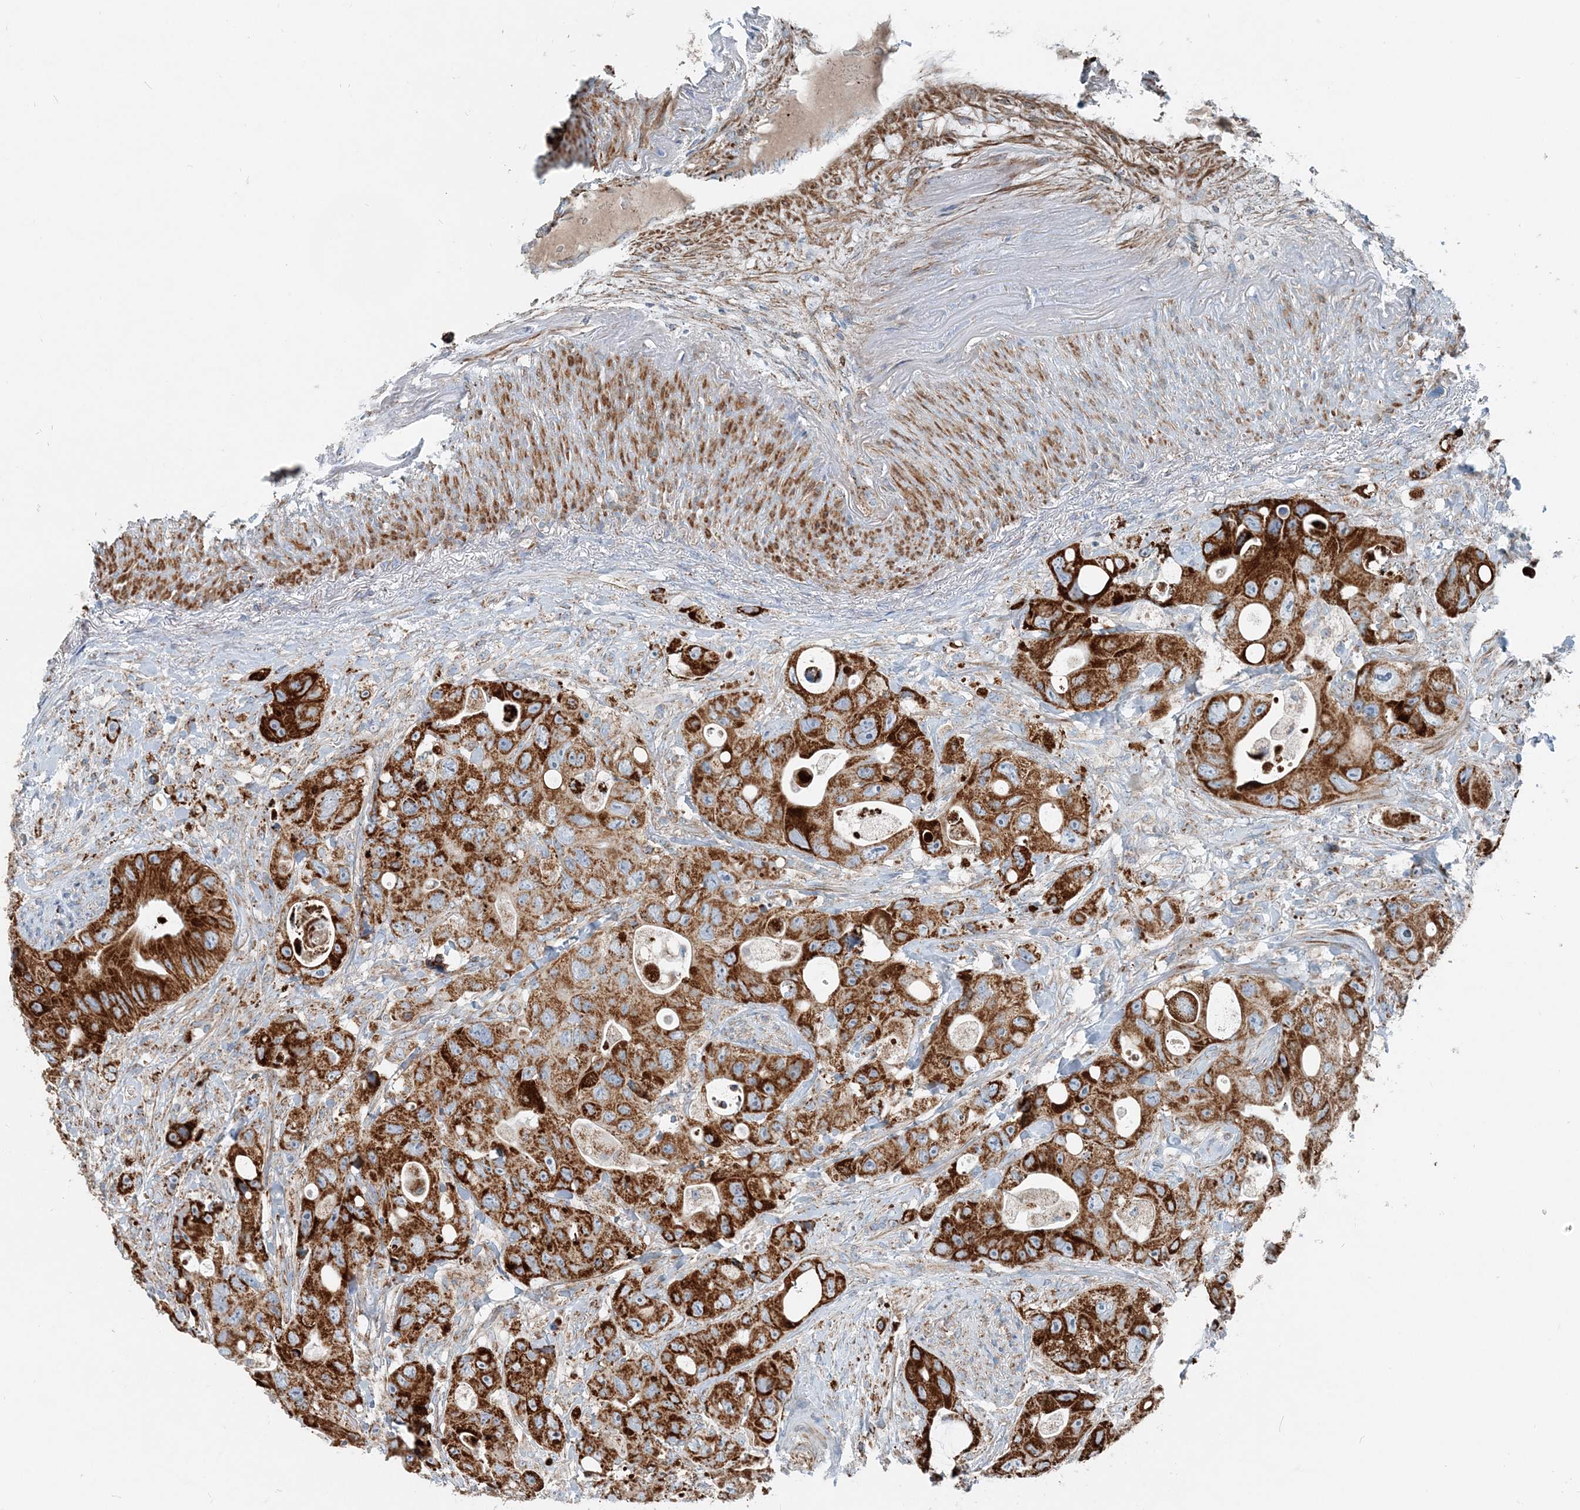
{"staining": {"intensity": "strong", "quantity": ">75%", "location": "cytoplasmic/membranous"}, "tissue": "colorectal cancer", "cell_type": "Tumor cells", "image_type": "cancer", "snomed": [{"axis": "morphology", "description": "Adenocarcinoma, NOS"}, {"axis": "topography", "description": "Colon"}], "caption": "This histopathology image exhibits adenocarcinoma (colorectal) stained with IHC to label a protein in brown. The cytoplasmic/membranous of tumor cells show strong positivity for the protein. Nuclei are counter-stained blue.", "gene": "INTU", "patient": {"sex": "female", "age": 46}}